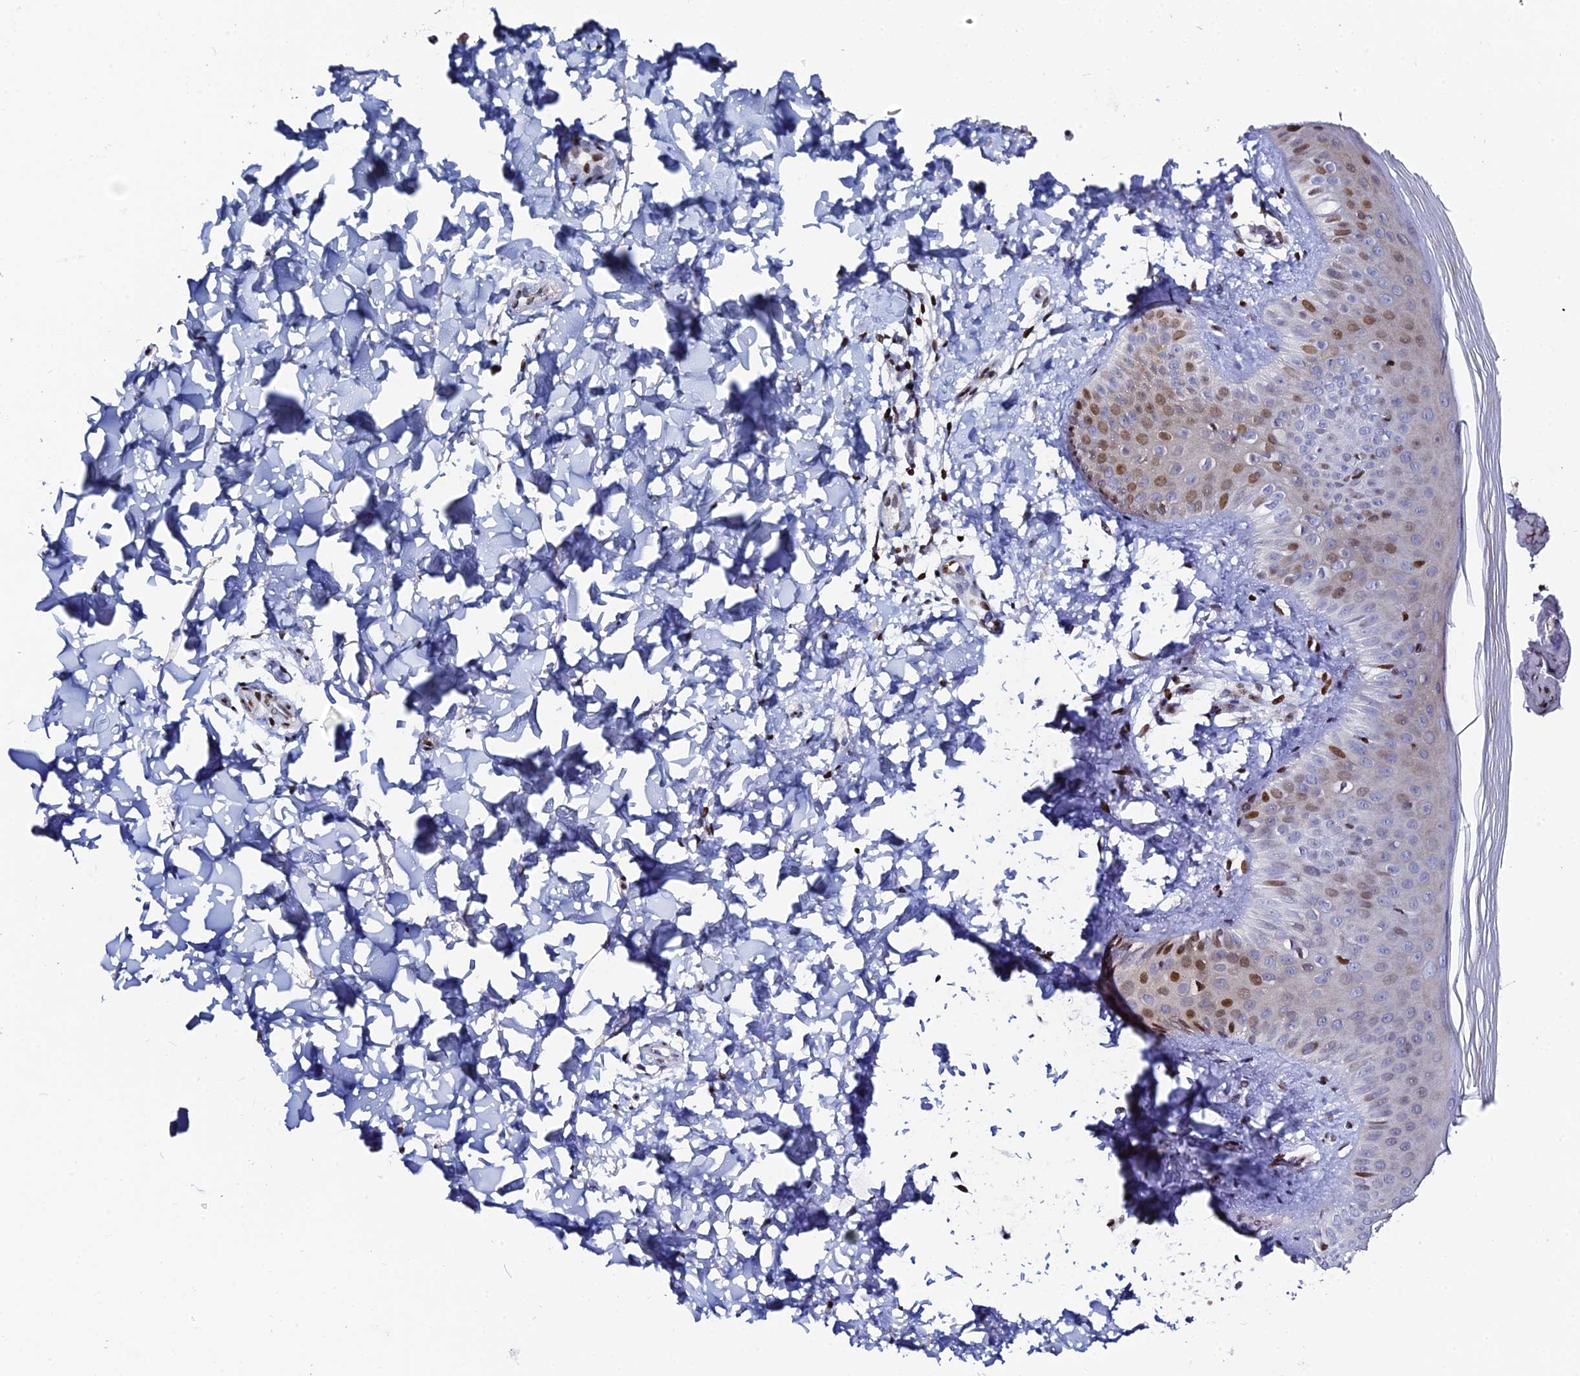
{"staining": {"intensity": "moderate", "quantity": "25%-75%", "location": "nuclear"}, "tissue": "skin", "cell_type": "Epidermal cells", "image_type": "normal", "snomed": [{"axis": "morphology", "description": "Normal tissue, NOS"}, {"axis": "morphology", "description": "Inflammation, NOS"}, {"axis": "topography", "description": "Soft tissue"}, {"axis": "topography", "description": "Anal"}], "caption": "Immunohistochemical staining of normal human skin displays 25%-75% levels of moderate nuclear protein staining in approximately 25%-75% of epidermal cells.", "gene": "MYNN", "patient": {"sex": "female", "age": 15}}